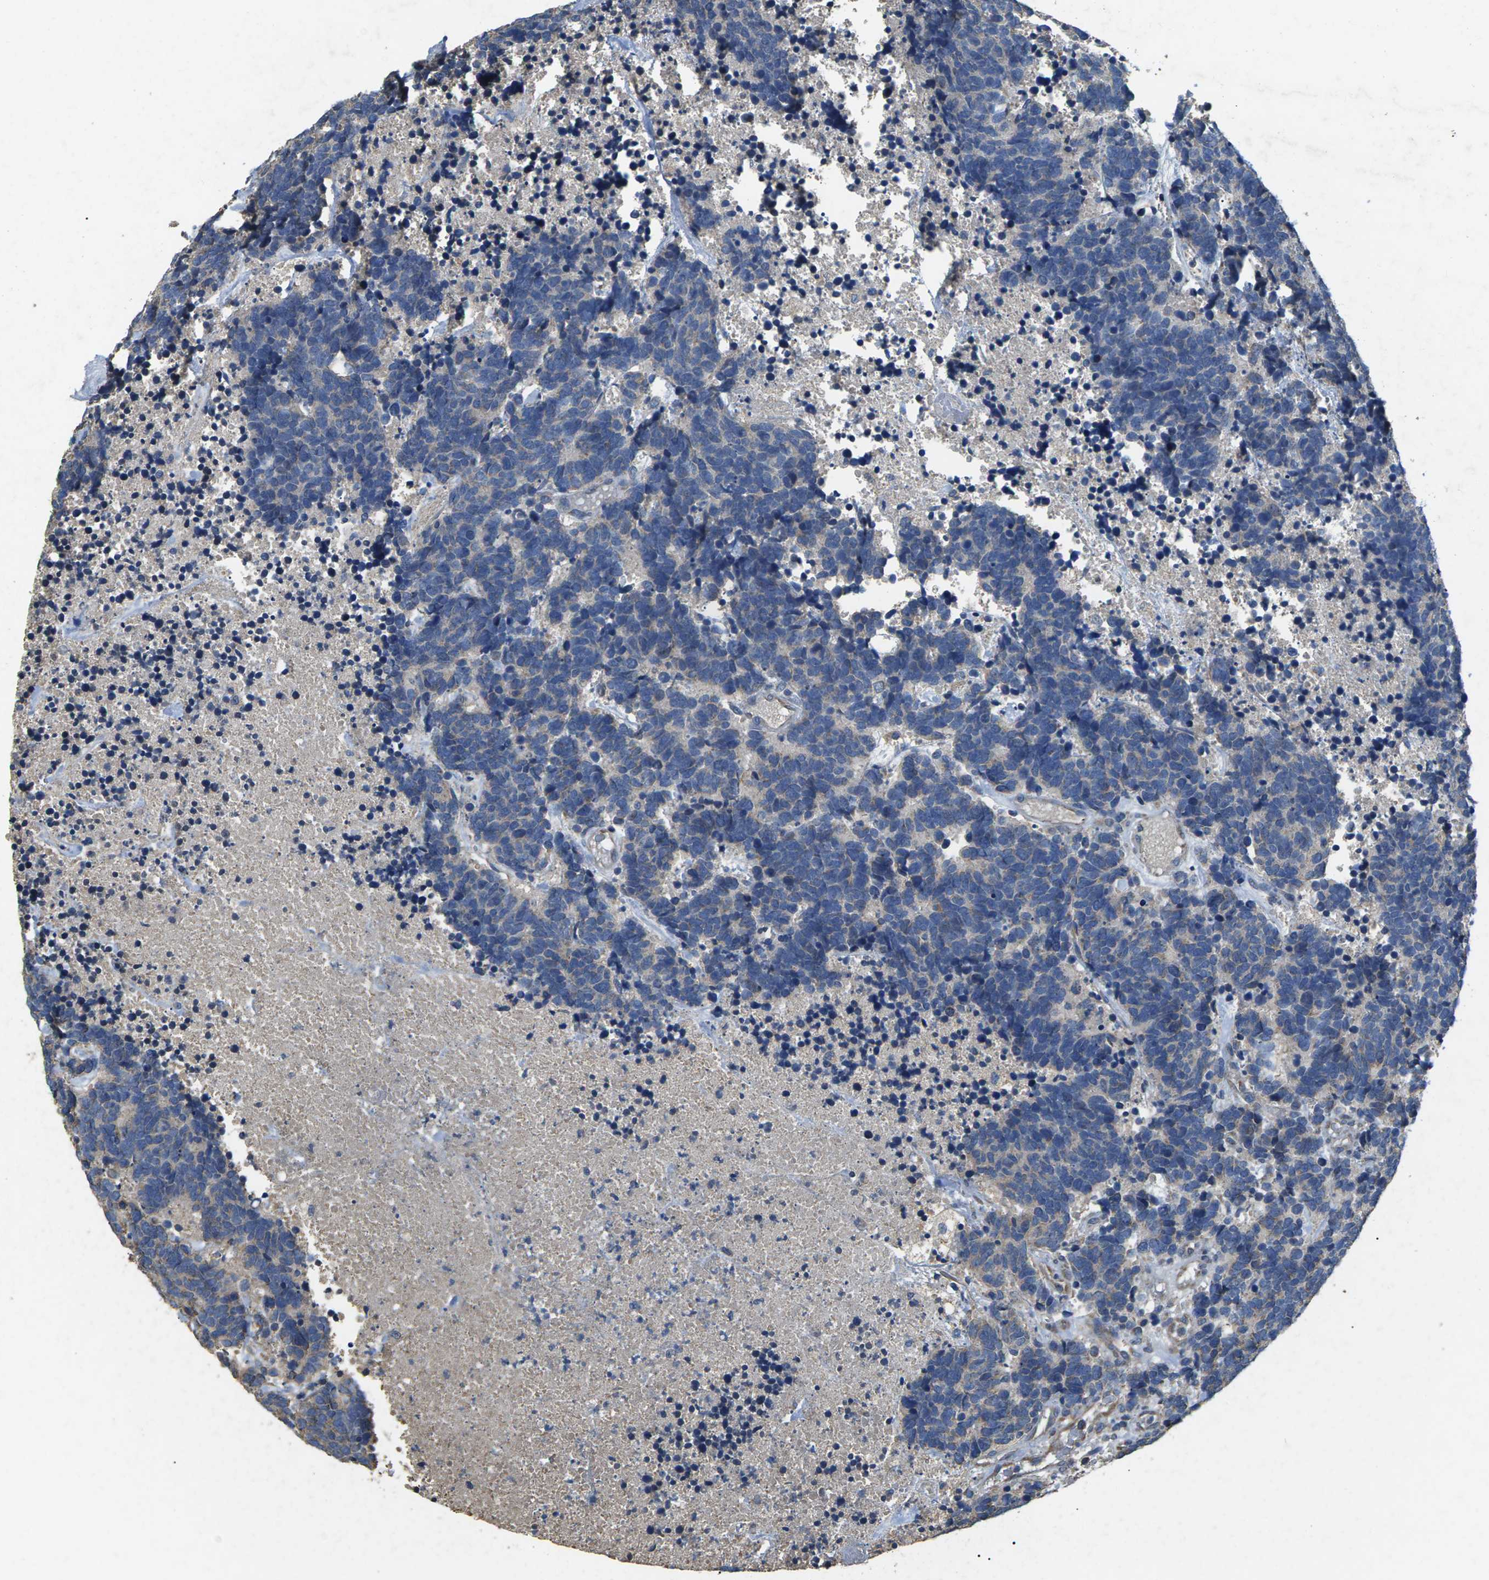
{"staining": {"intensity": "negative", "quantity": "none", "location": "none"}, "tissue": "carcinoid", "cell_type": "Tumor cells", "image_type": "cancer", "snomed": [{"axis": "morphology", "description": "Carcinoma, NOS"}, {"axis": "morphology", "description": "Carcinoid, malignant, NOS"}, {"axis": "topography", "description": "Urinary bladder"}], "caption": "The IHC image has no significant expression in tumor cells of carcinoid tissue.", "gene": "B4GAT1", "patient": {"sex": "male", "age": 57}}